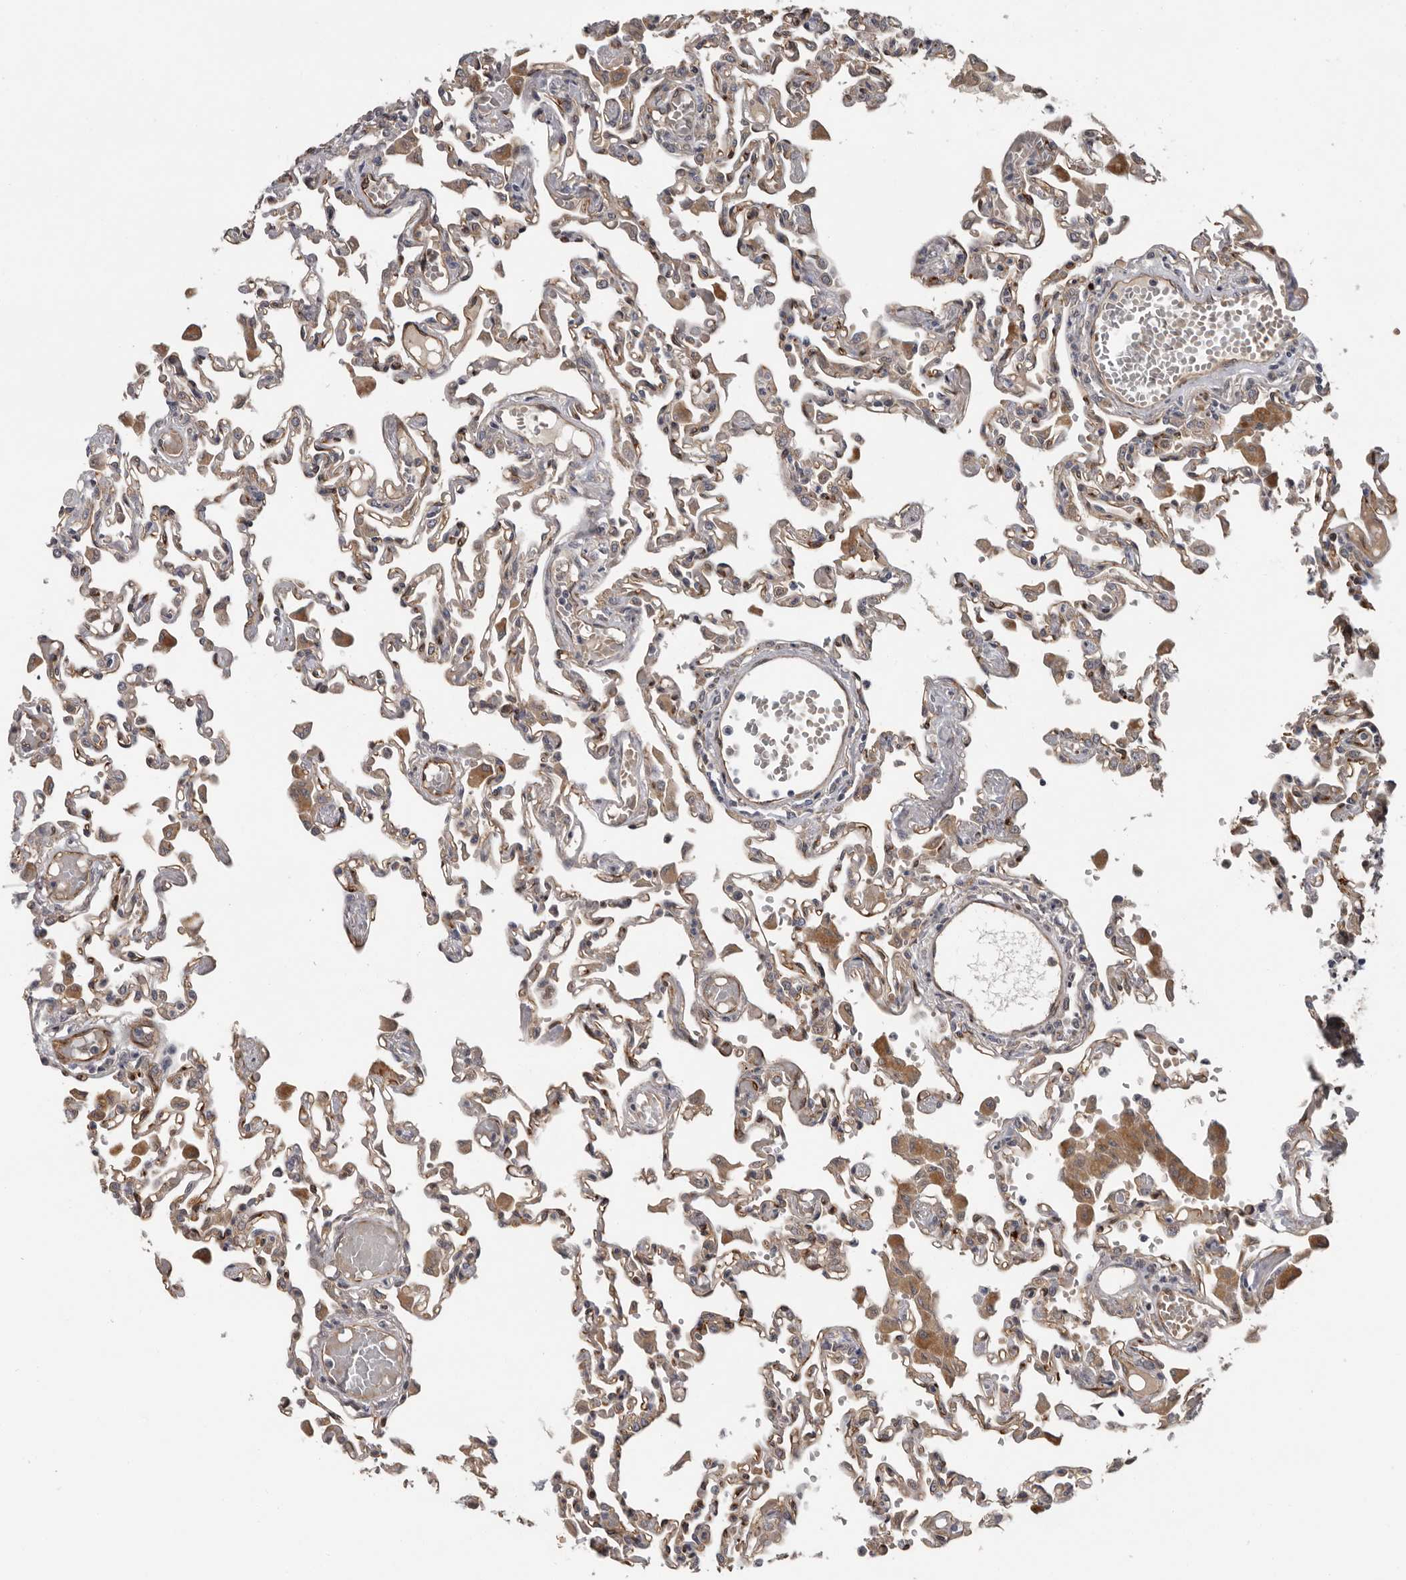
{"staining": {"intensity": "weak", "quantity": ">75%", "location": "cytoplasmic/membranous"}, "tissue": "lung", "cell_type": "Alveolar cells", "image_type": "normal", "snomed": [{"axis": "morphology", "description": "Normal tissue, NOS"}, {"axis": "topography", "description": "Bronchus"}, {"axis": "topography", "description": "Lung"}], "caption": "Weak cytoplasmic/membranous protein staining is identified in approximately >75% of alveolar cells in lung. Using DAB (3,3'-diaminobenzidine) (brown) and hematoxylin (blue) stains, captured at high magnification using brightfield microscopy.", "gene": "MTF1", "patient": {"sex": "female", "age": 49}}